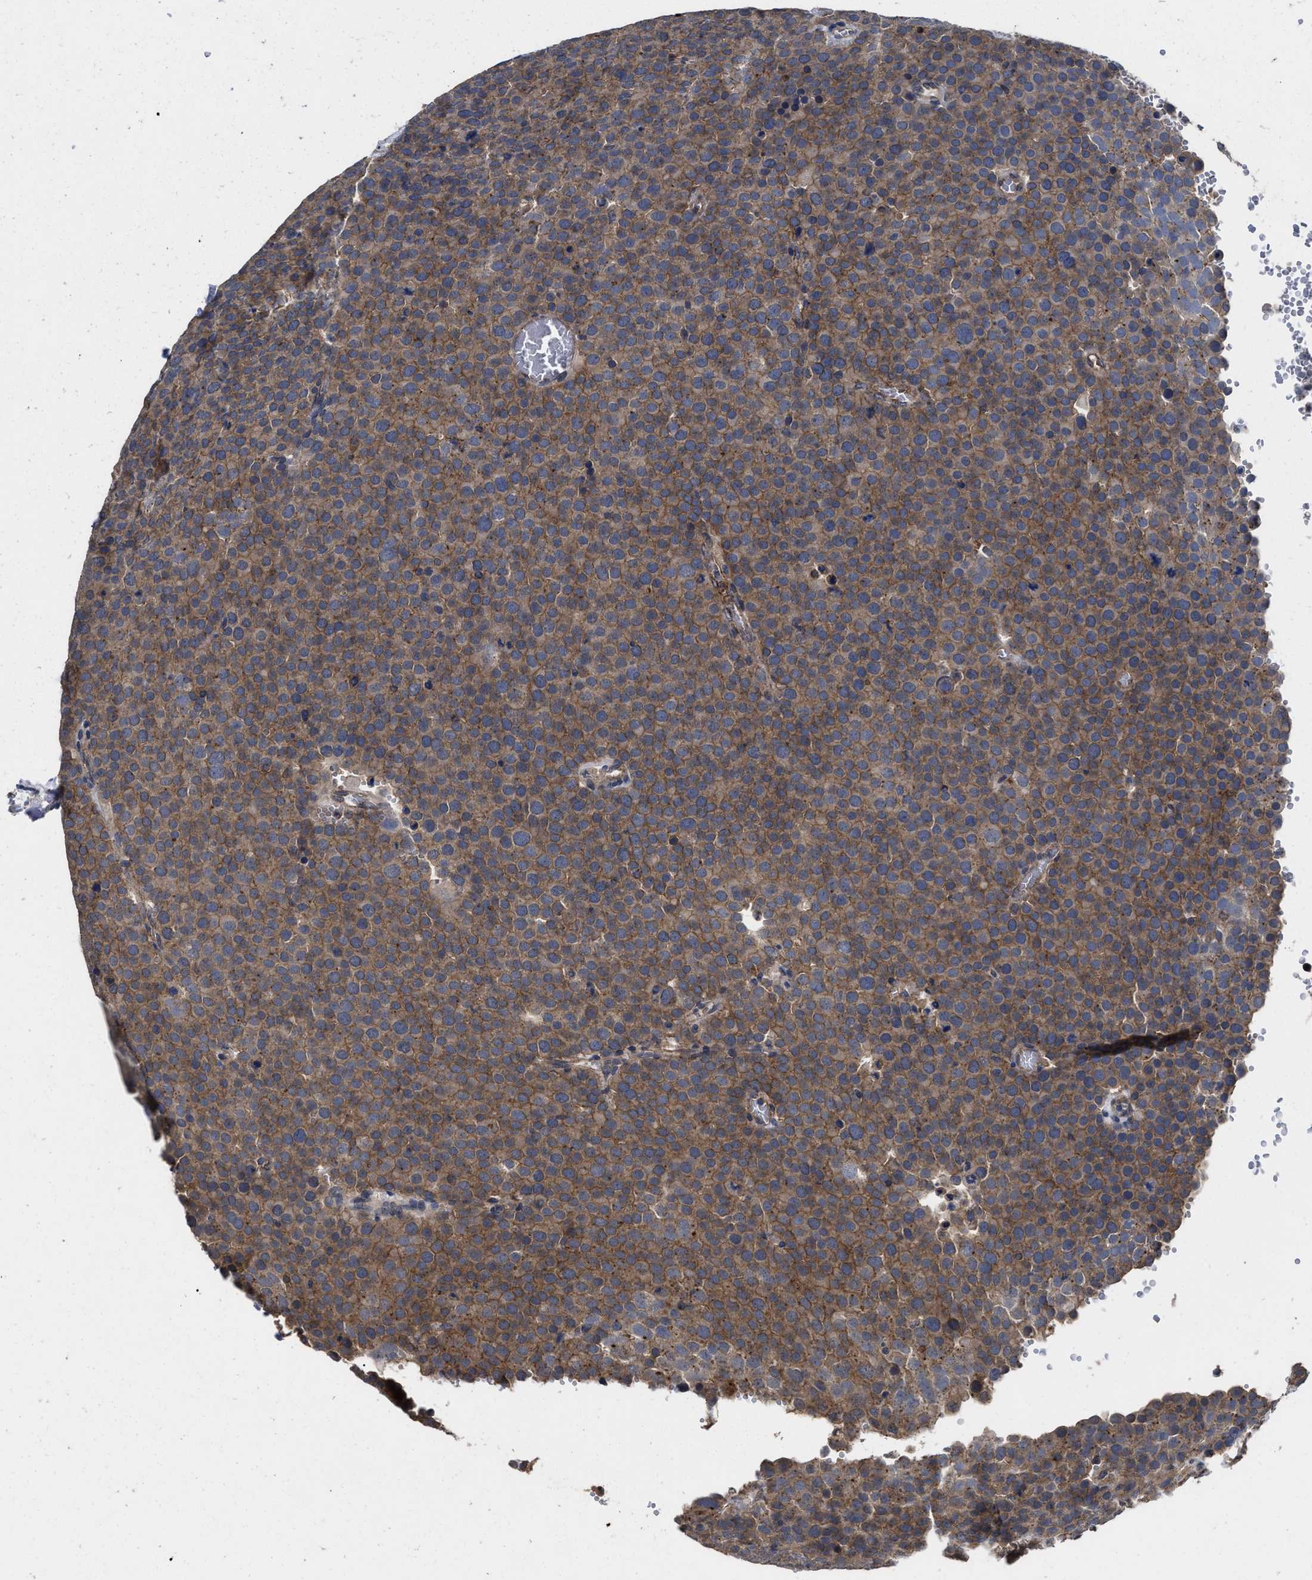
{"staining": {"intensity": "moderate", "quantity": ">75%", "location": "cytoplasmic/membranous"}, "tissue": "testis cancer", "cell_type": "Tumor cells", "image_type": "cancer", "snomed": [{"axis": "morphology", "description": "Normal tissue, NOS"}, {"axis": "morphology", "description": "Seminoma, NOS"}, {"axis": "topography", "description": "Testis"}], "caption": "IHC staining of testis seminoma, which displays medium levels of moderate cytoplasmic/membranous staining in approximately >75% of tumor cells indicating moderate cytoplasmic/membranous protein expression. The staining was performed using DAB (brown) for protein detection and nuclei were counterstained in hematoxylin (blue).", "gene": "PKD2", "patient": {"sex": "male", "age": 71}}